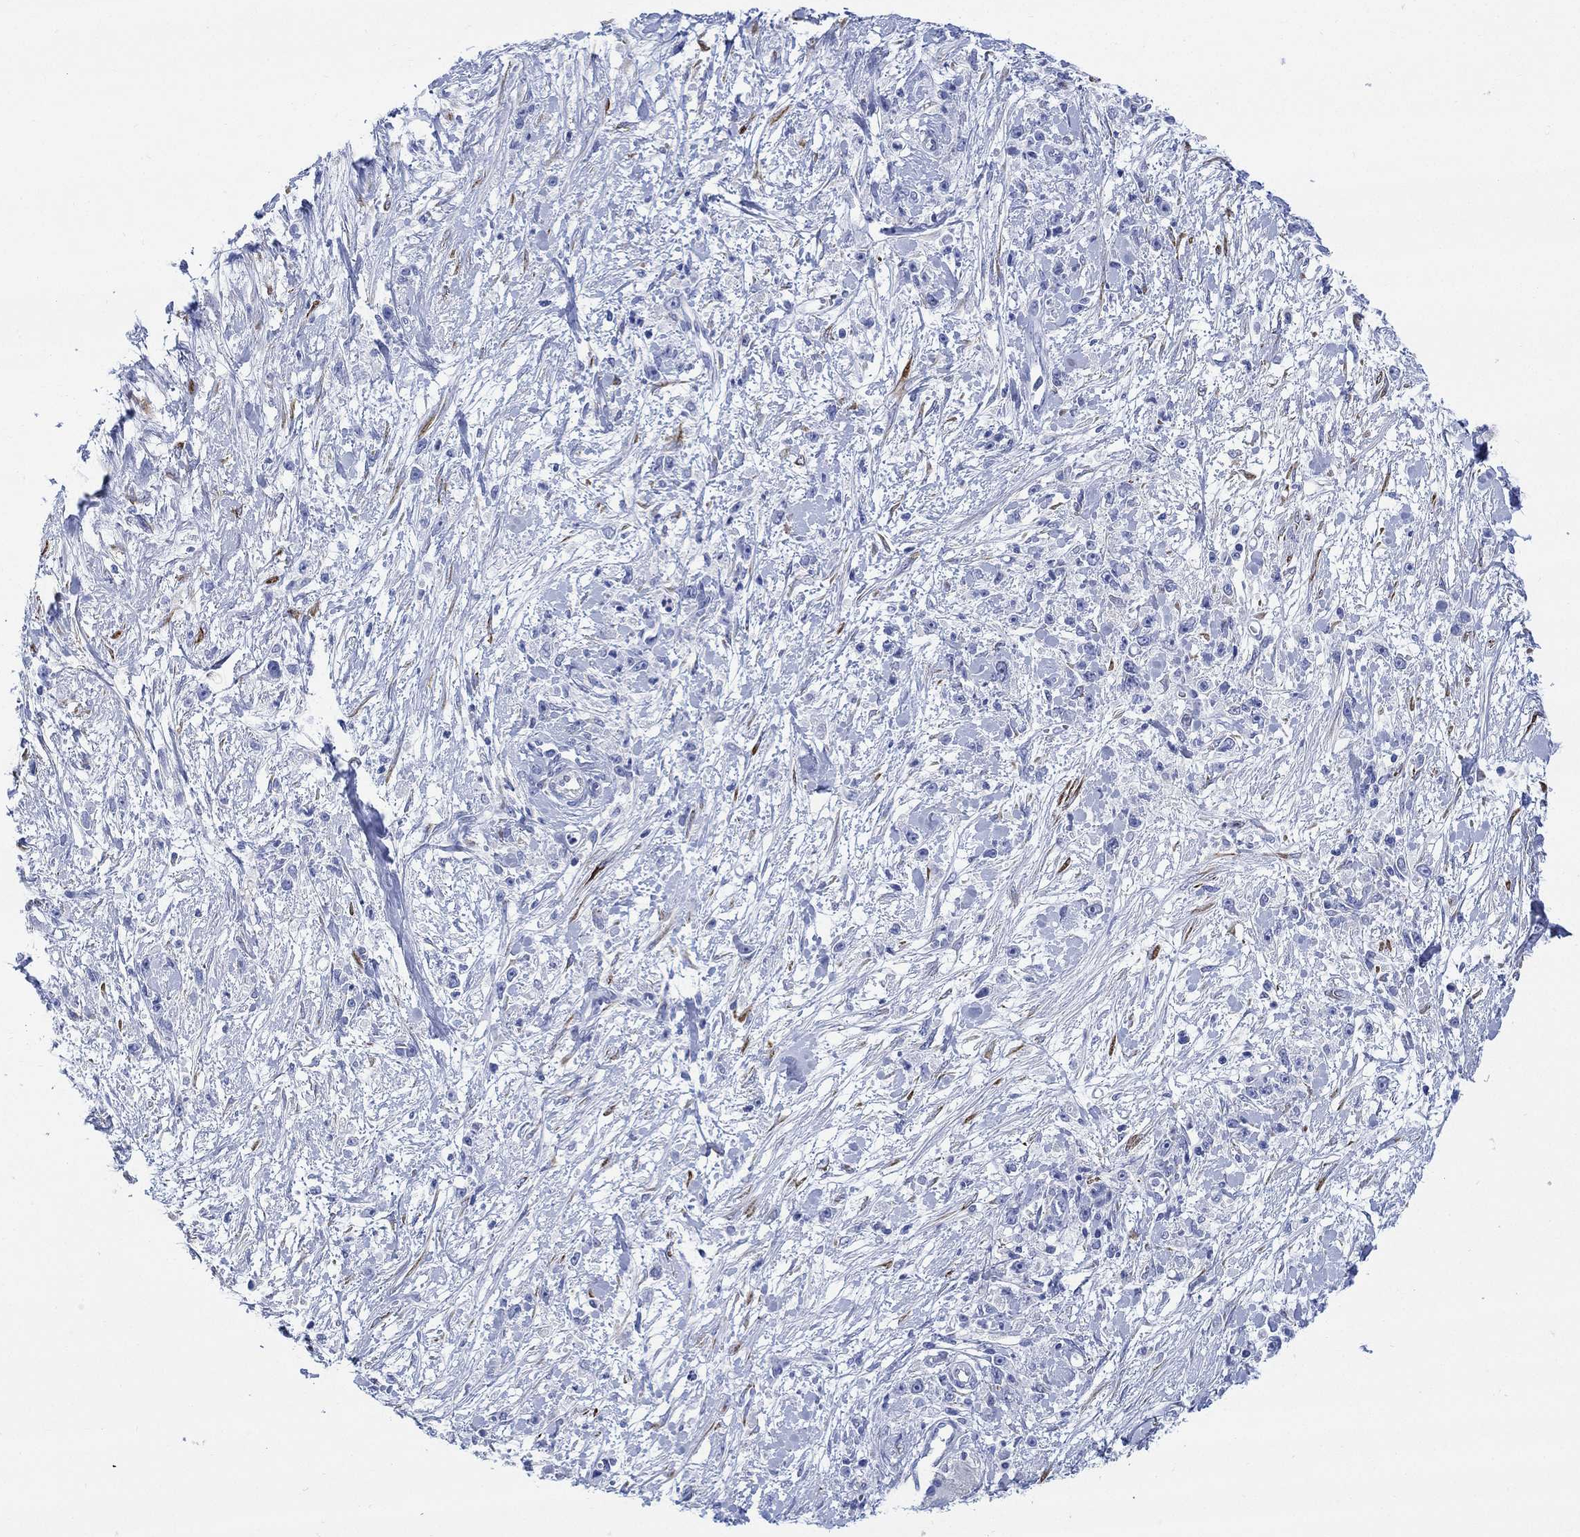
{"staining": {"intensity": "negative", "quantity": "none", "location": "none"}, "tissue": "stomach cancer", "cell_type": "Tumor cells", "image_type": "cancer", "snomed": [{"axis": "morphology", "description": "Adenocarcinoma, NOS"}, {"axis": "topography", "description": "Stomach"}], "caption": "This photomicrograph is of stomach cancer stained with immunohistochemistry (IHC) to label a protein in brown with the nuclei are counter-stained blue. There is no staining in tumor cells.", "gene": "MYL1", "patient": {"sex": "female", "age": 59}}